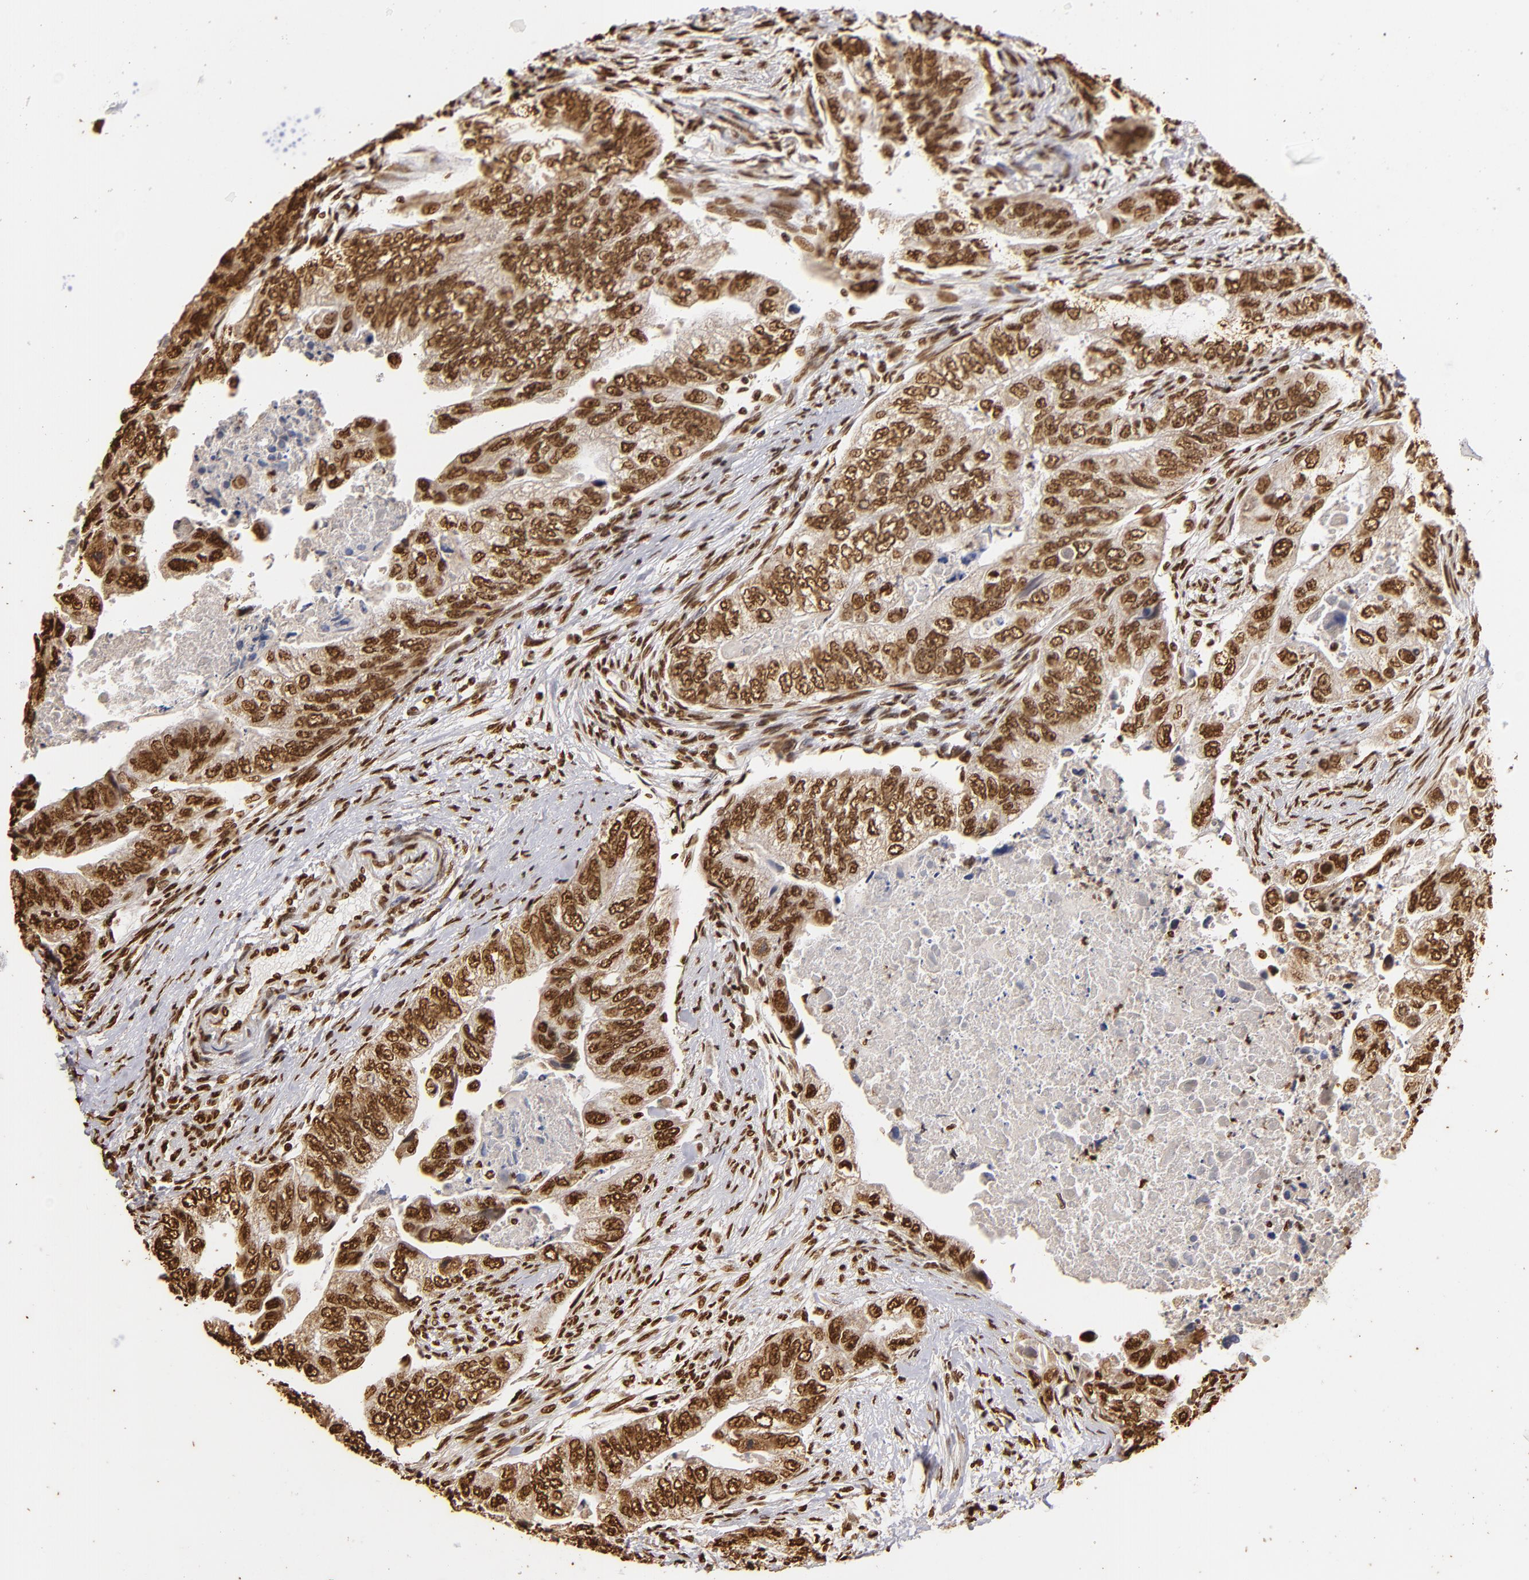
{"staining": {"intensity": "strong", "quantity": ">75%", "location": "nuclear"}, "tissue": "colorectal cancer", "cell_type": "Tumor cells", "image_type": "cancer", "snomed": [{"axis": "morphology", "description": "Adenocarcinoma, NOS"}, {"axis": "topography", "description": "Colon"}], "caption": "A photomicrograph showing strong nuclear positivity in approximately >75% of tumor cells in adenocarcinoma (colorectal), as visualized by brown immunohistochemical staining.", "gene": "ILF3", "patient": {"sex": "female", "age": 11}}